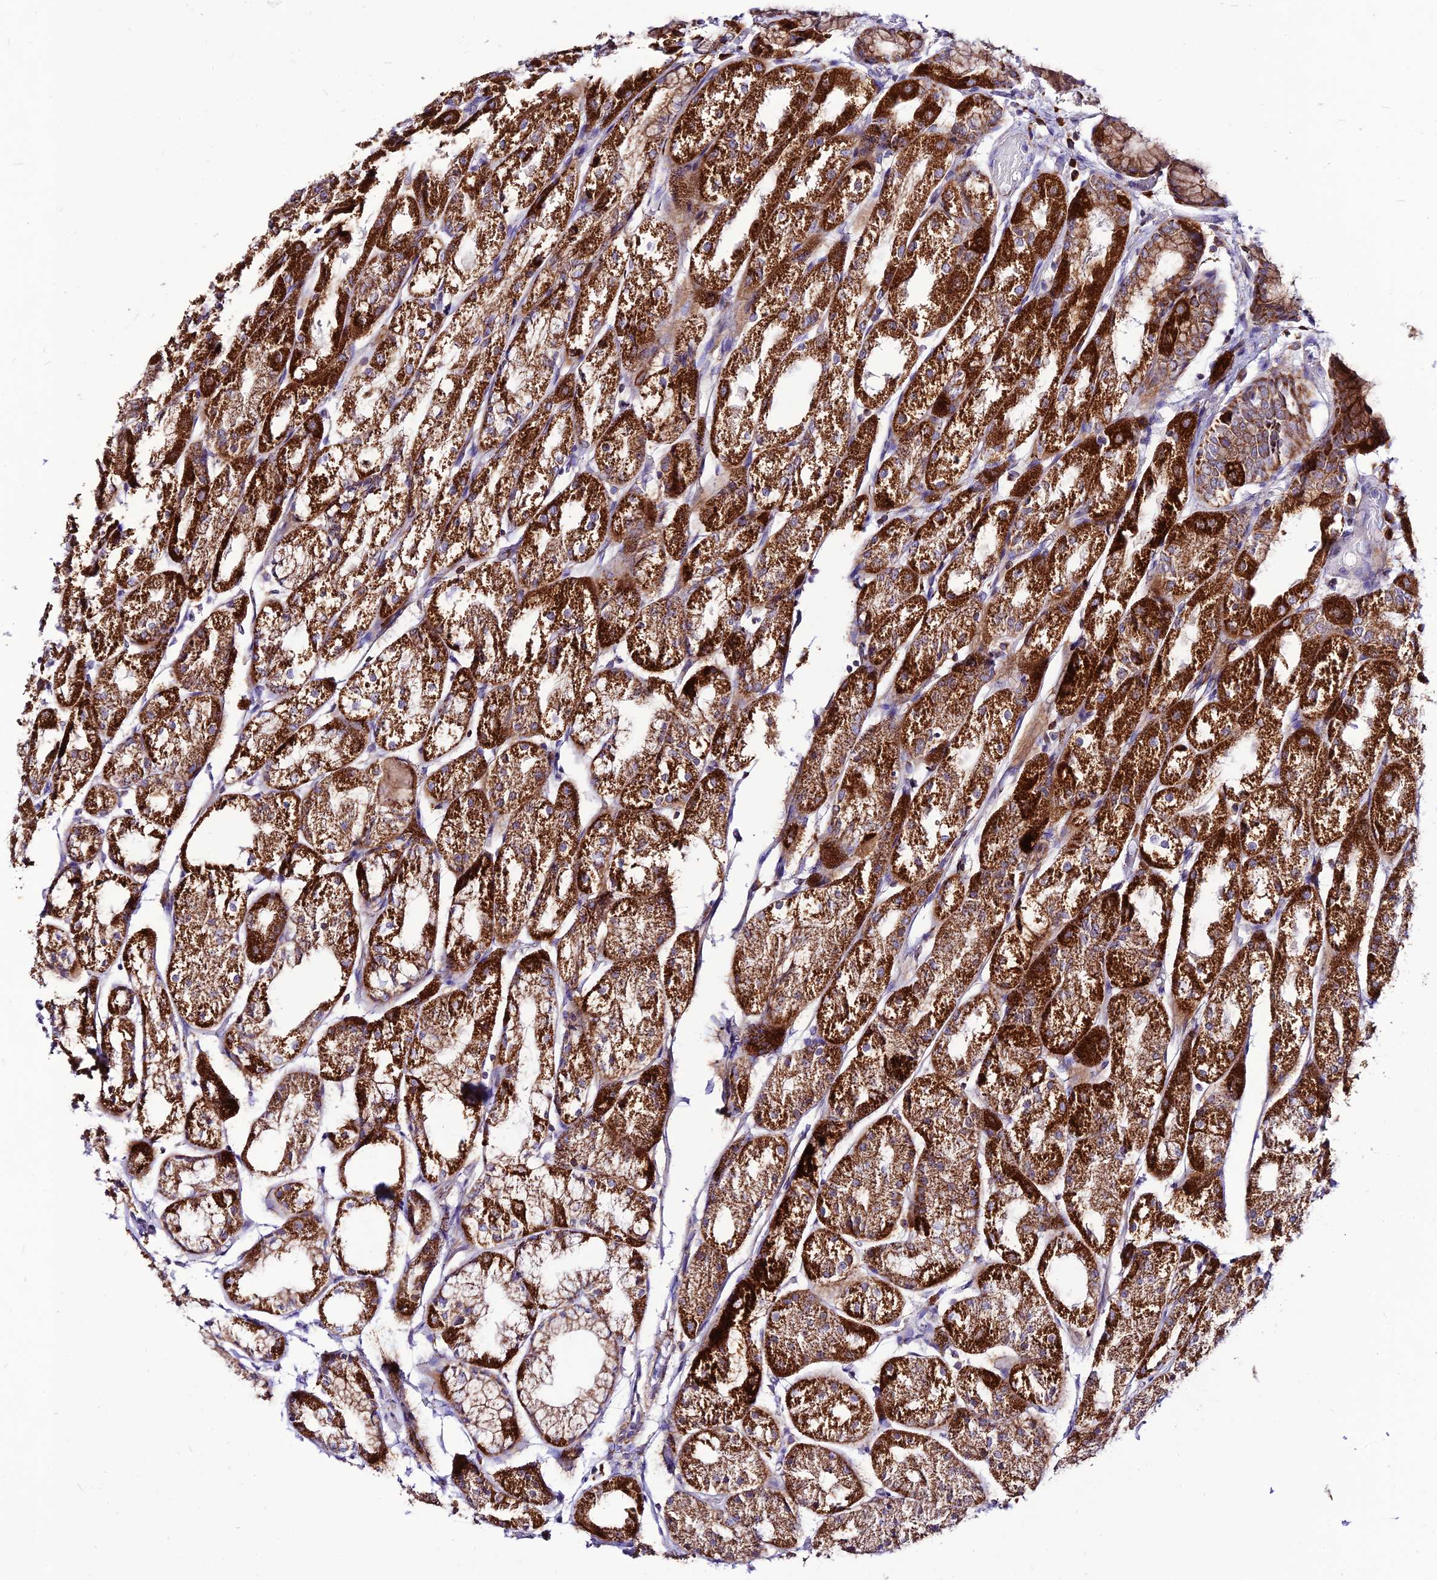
{"staining": {"intensity": "strong", "quantity": ">75%", "location": "cytoplasmic/membranous"}, "tissue": "stomach", "cell_type": "Glandular cells", "image_type": "normal", "snomed": [{"axis": "morphology", "description": "Normal tissue, NOS"}, {"axis": "topography", "description": "Stomach, upper"}], "caption": "About >75% of glandular cells in normal stomach demonstrate strong cytoplasmic/membranous protein staining as visualized by brown immunohistochemical staining.", "gene": "ECI1", "patient": {"sex": "male", "age": 72}}